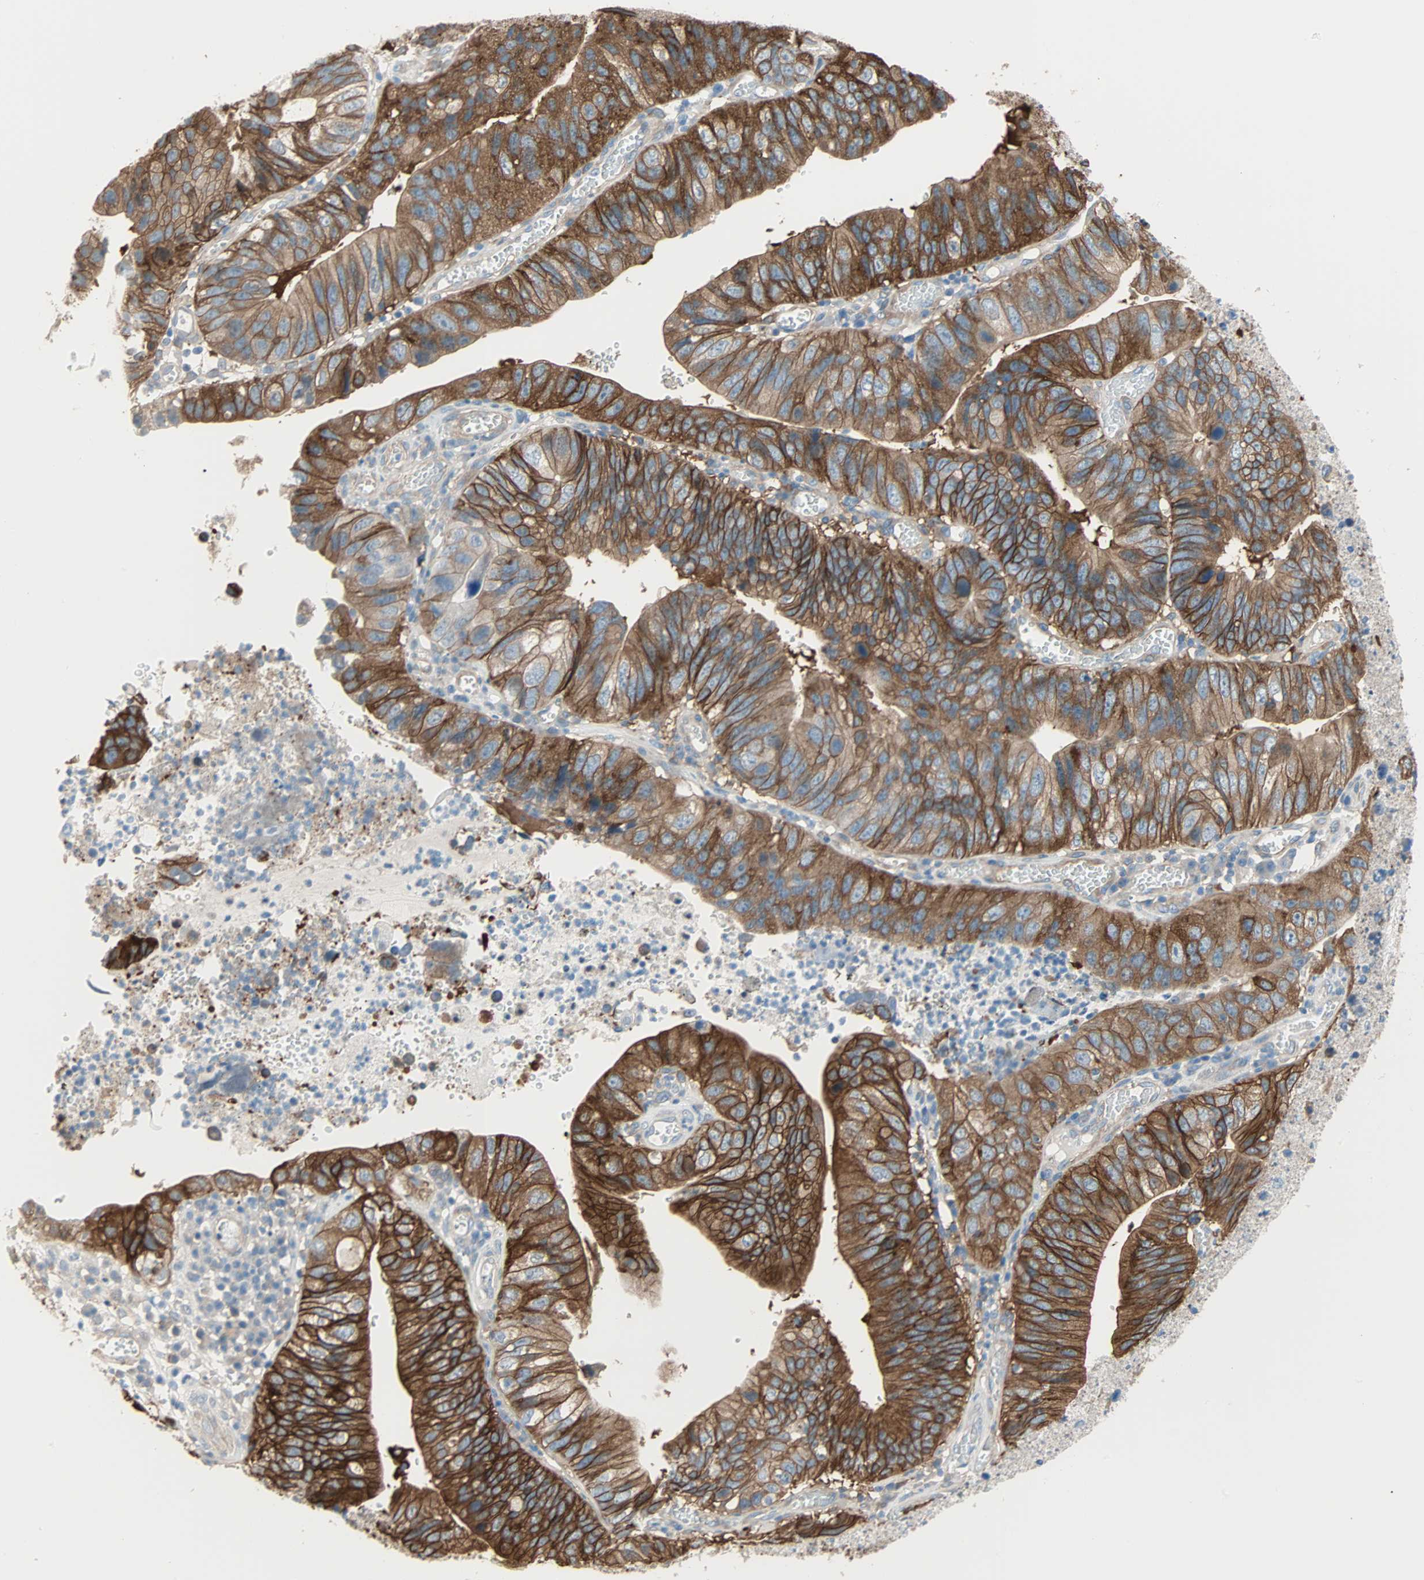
{"staining": {"intensity": "strong", "quantity": ">75%", "location": "cytoplasmic/membranous"}, "tissue": "stomach cancer", "cell_type": "Tumor cells", "image_type": "cancer", "snomed": [{"axis": "morphology", "description": "Adenocarcinoma, NOS"}, {"axis": "topography", "description": "Stomach"}], "caption": "Immunohistochemical staining of human stomach cancer exhibits high levels of strong cytoplasmic/membranous protein positivity in about >75% of tumor cells. The staining was performed using DAB (3,3'-diaminobenzidine), with brown indicating positive protein expression. Nuclei are stained blue with hematoxylin.", "gene": "EPB41L2", "patient": {"sex": "male", "age": 59}}